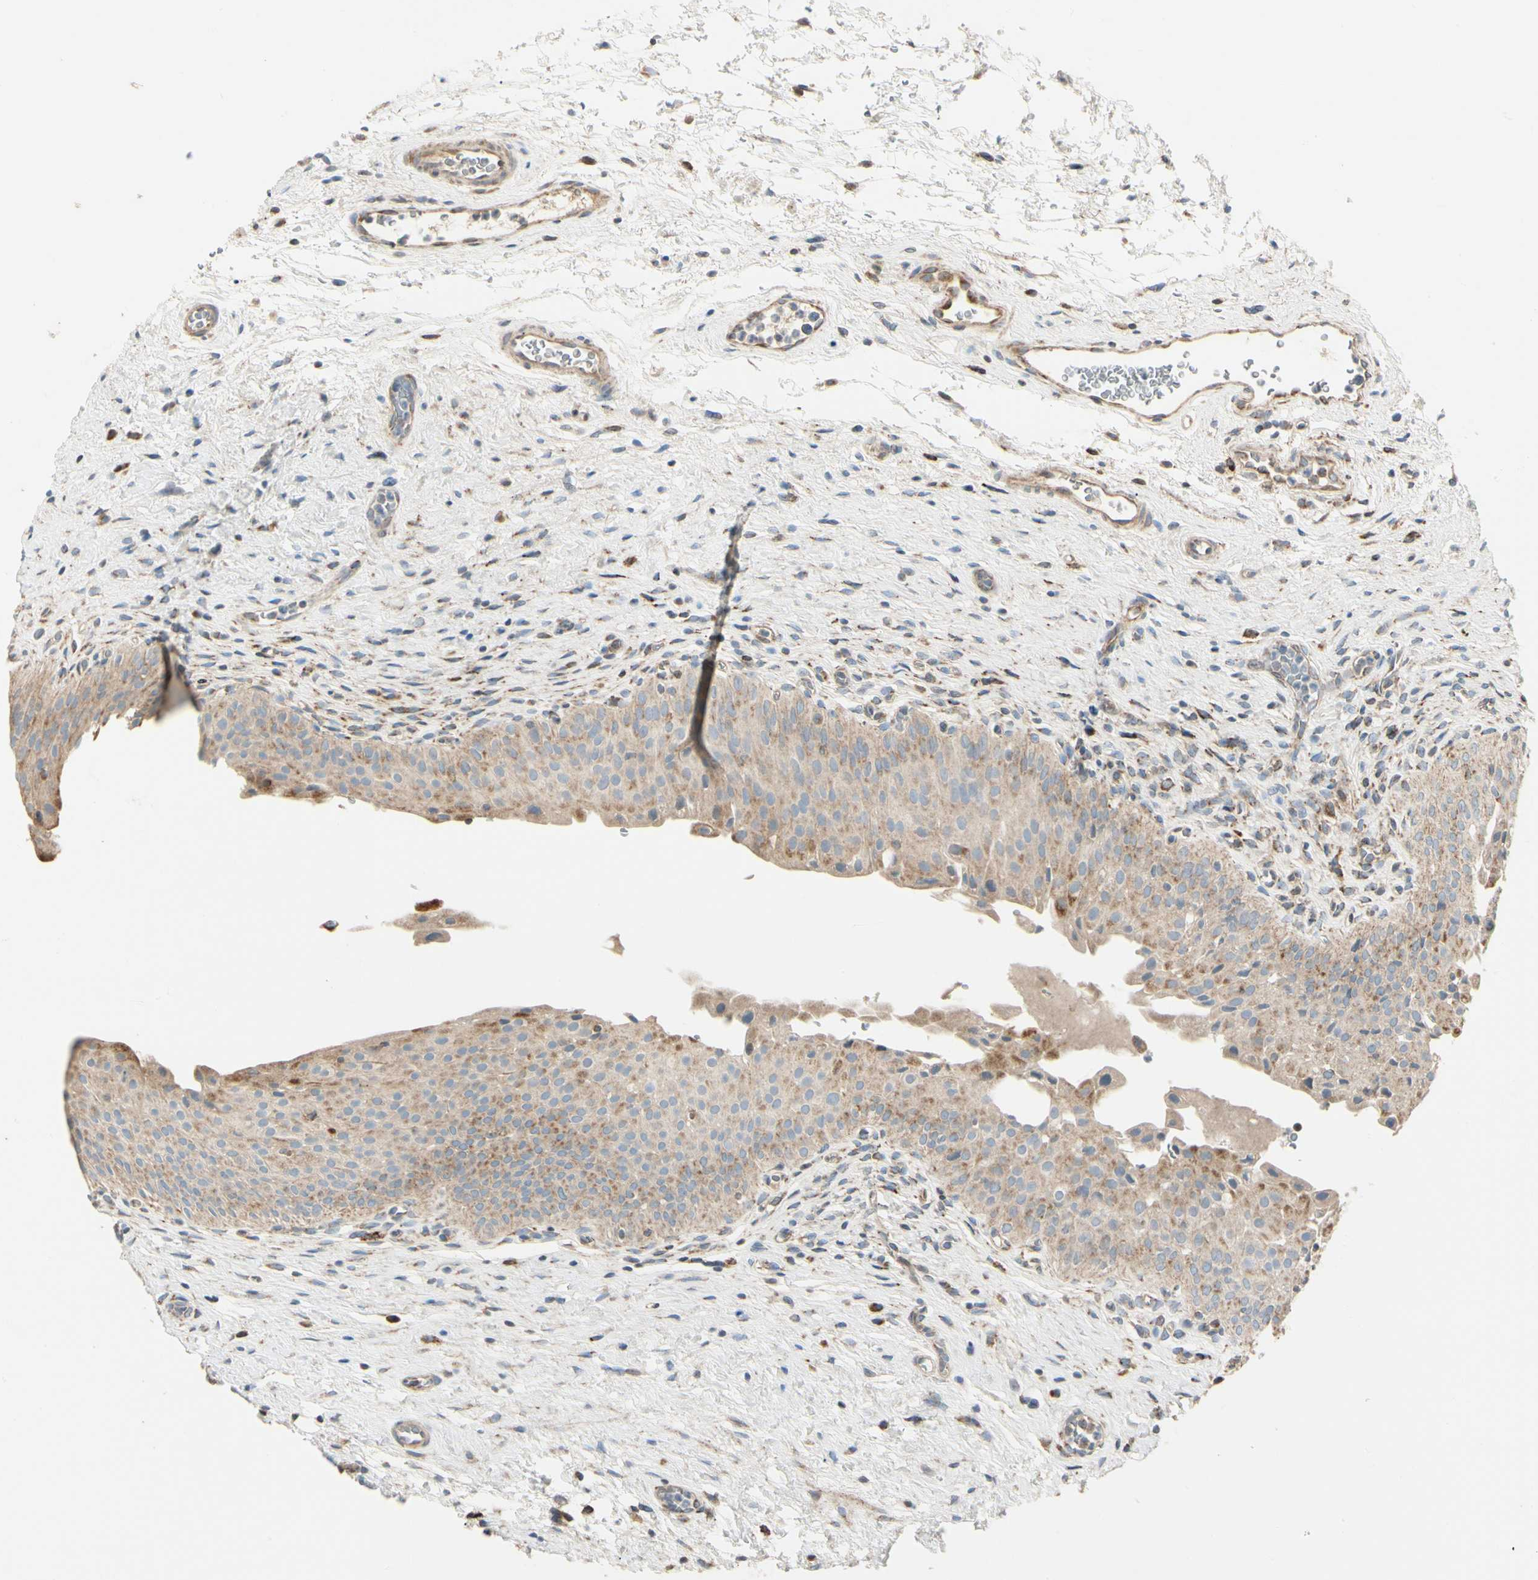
{"staining": {"intensity": "weak", "quantity": ">75%", "location": "cytoplasmic/membranous"}, "tissue": "urinary bladder", "cell_type": "Urothelial cells", "image_type": "normal", "snomed": [{"axis": "morphology", "description": "Normal tissue, NOS"}, {"axis": "morphology", "description": "Urothelial carcinoma, High grade"}, {"axis": "topography", "description": "Urinary bladder"}], "caption": "DAB immunohistochemical staining of normal human urinary bladder reveals weak cytoplasmic/membranous protein positivity in about >75% of urothelial cells.", "gene": "MRPL9", "patient": {"sex": "male", "age": 46}}